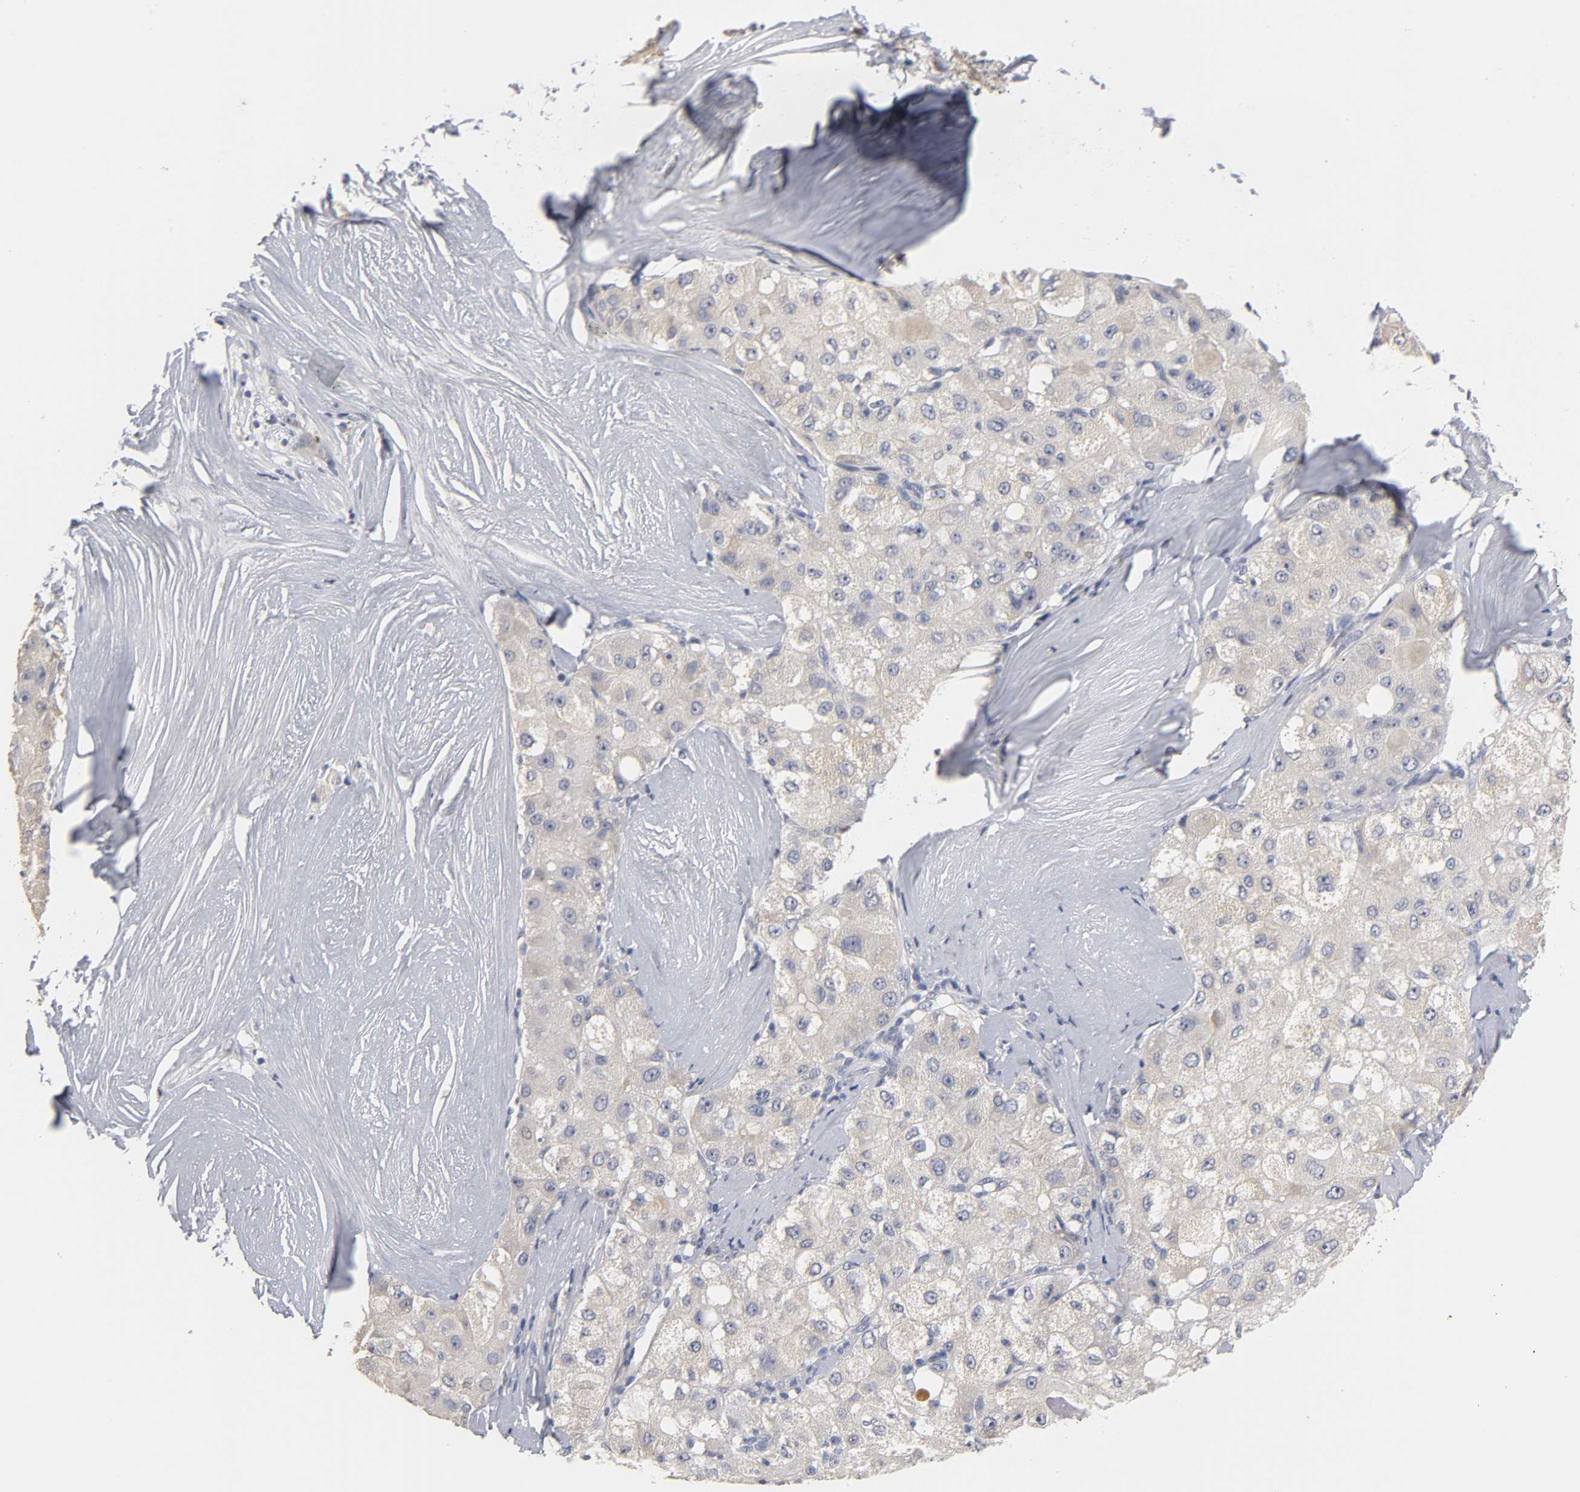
{"staining": {"intensity": "weak", "quantity": ">75%", "location": "cytoplasmic/membranous"}, "tissue": "liver cancer", "cell_type": "Tumor cells", "image_type": "cancer", "snomed": [{"axis": "morphology", "description": "Carcinoma, Hepatocellular, NOS"}, {"axis": "topography", "description": "Liver"}], "caption": "Hepatocellular carcinoma (liver) tissue displays weak cytoplasmic/membranous expression in about >75% of tumor cells, visualized by immunohistochemistry.", "gene": "OVOL1", "patient": {"sex": "male", "age": 80}}